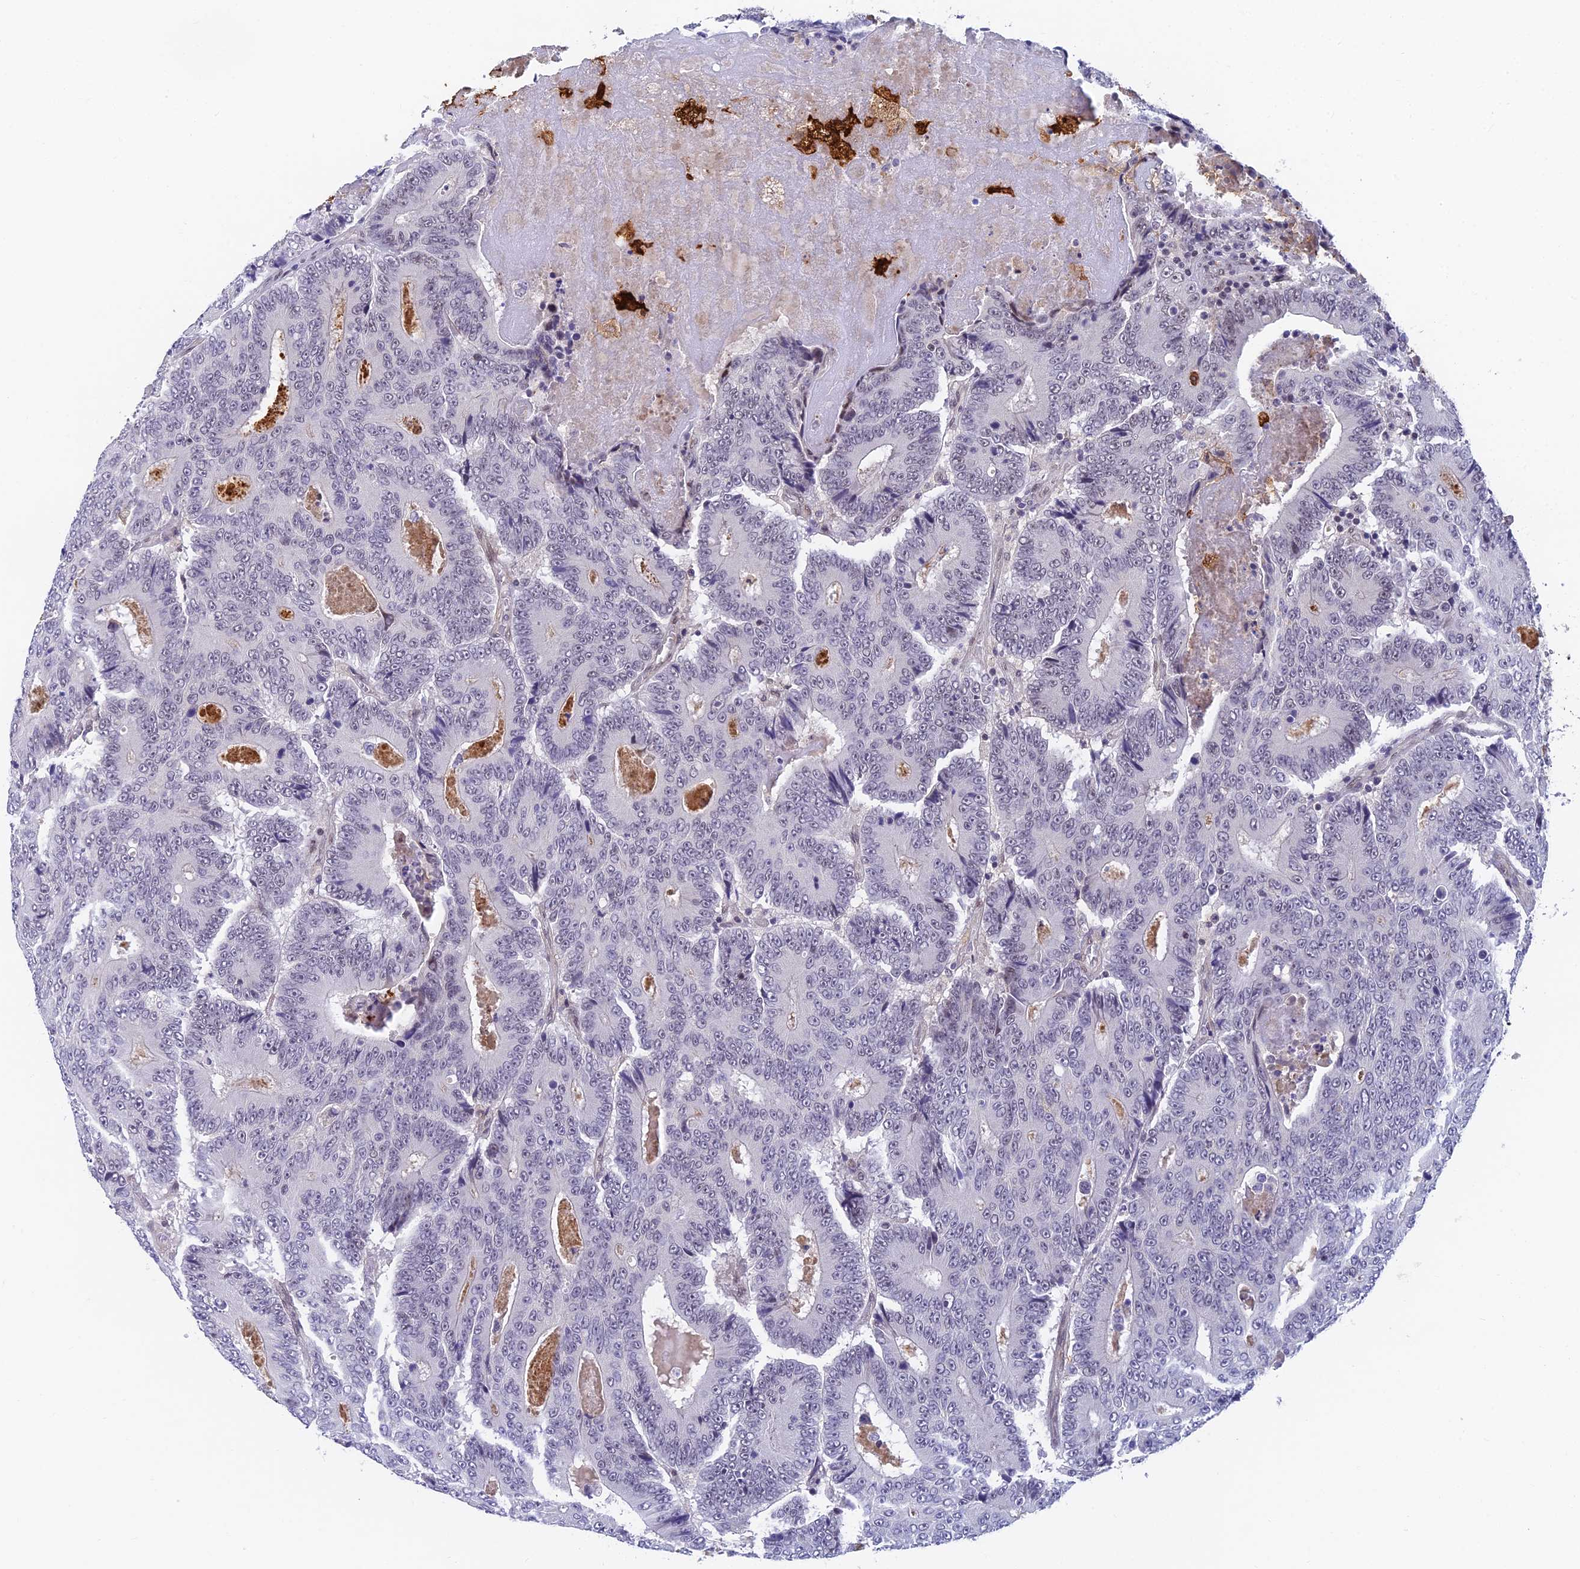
{"staining": {"intensity": "negative", "quantity": "none", "location": "none"}, "tissue": "colorectal cancer", "cell_type": "Tumor cells", "image_type": "cancer", "snomed": [{"axis": "morphology", "description": "Adenocarcinoma, NOS"}, {"axis": "topography", "description": "Colon"}], "caption": "The histopathology image demonstrates no staining of tumor cells in colorectal cancer (adenocarcinoma).", "gene": "NSMCE1", "patient": {"sex": "male", "age": 83}}